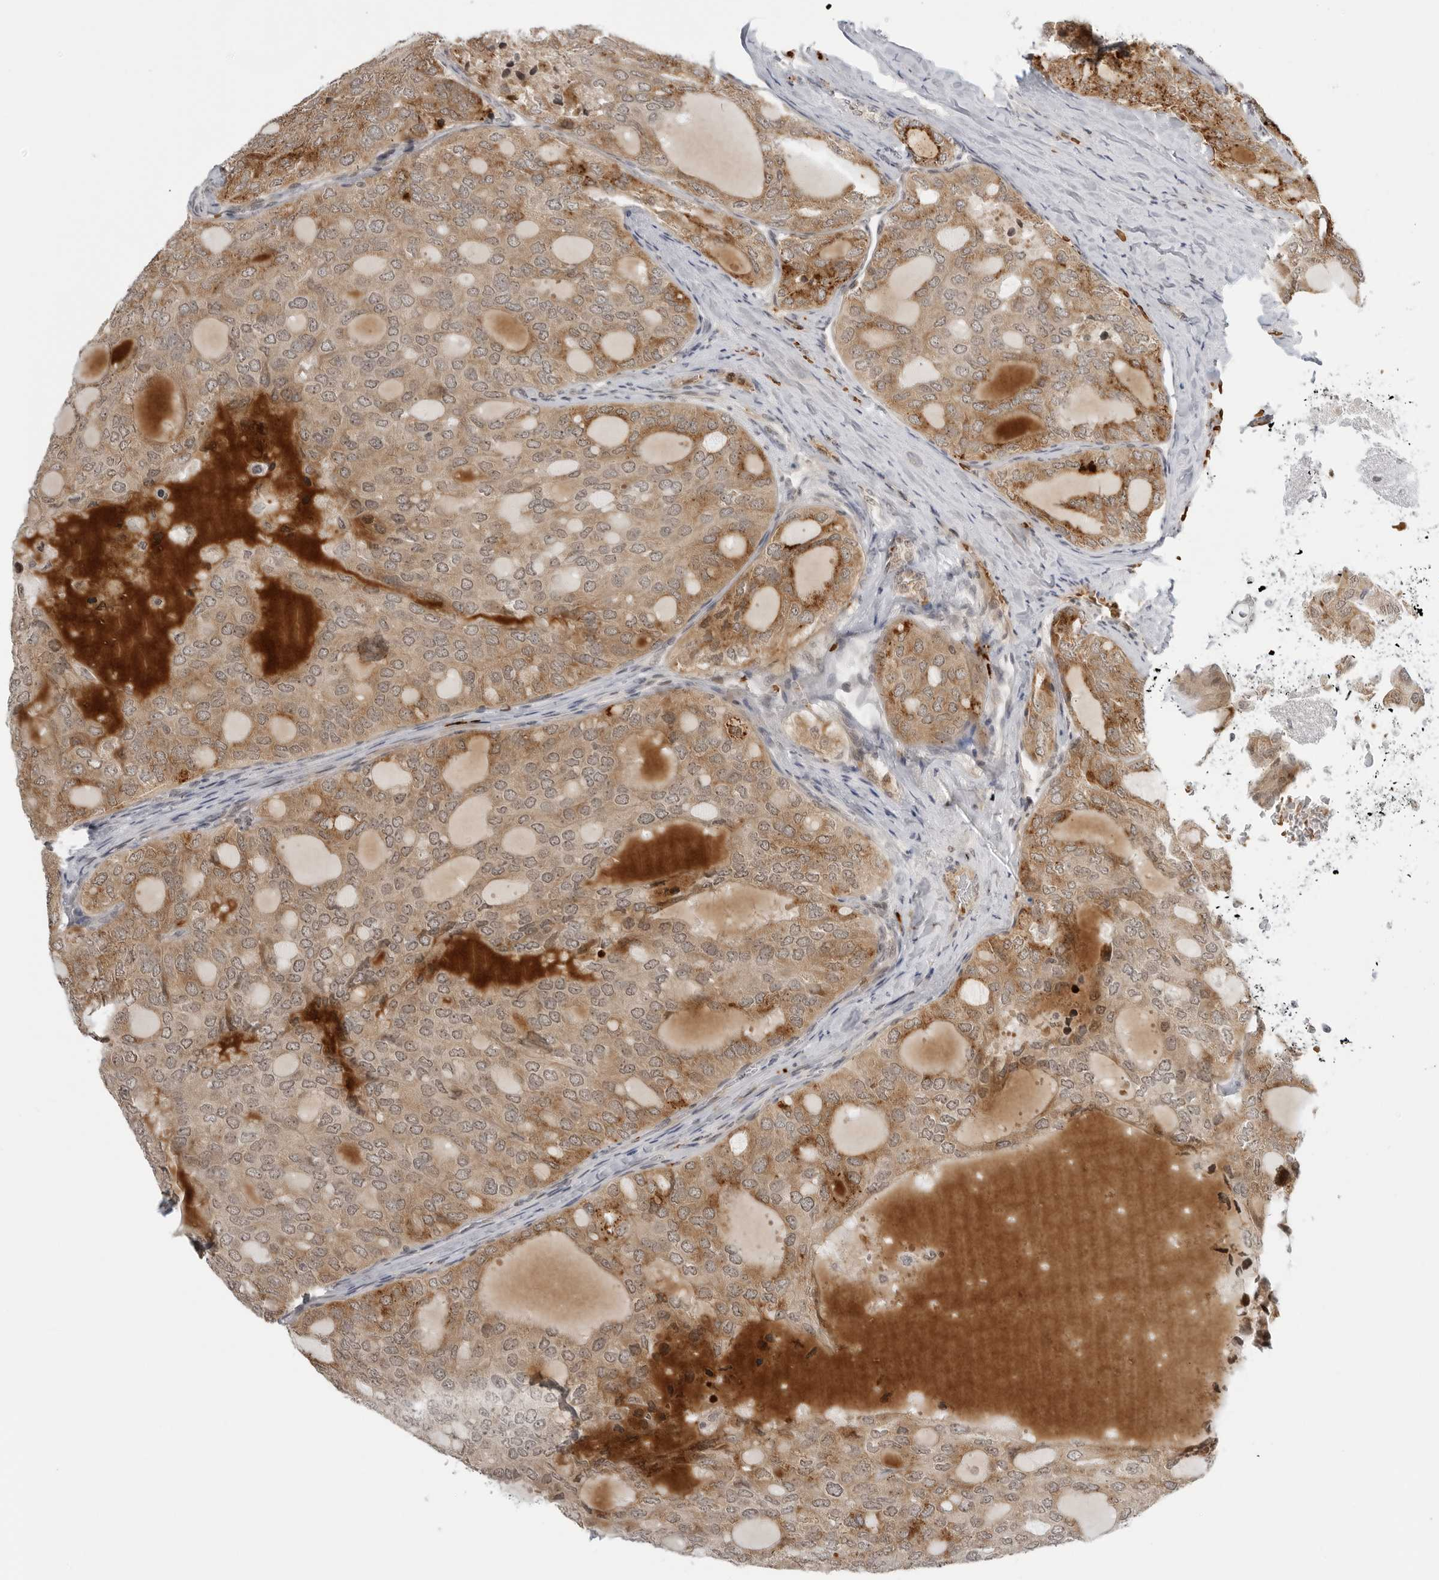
{"staining": {"intensity": "moderate", "quantity": ">75%", "location": "cytoplasmic/membranous"}, "tissue": "thyroid cancer", "cell_type": "Tumor cells", "image_type": "cancer", "snomed": [{"axis": "morphology", "description": "Follicular adenoma carcinoma, NOS"}, {"axis": "topography", "description": "Thyroid gland"}], "caption": "This histopathology image reveals immunohistochemistry staining of human thyroid follicular adenoma carcinoma, with medium moderate cytoplasmic/membranous staining in about >75% of tumor cells.", "gene": "SUGCT", "patient": {"sex": "male", "age": 75}}